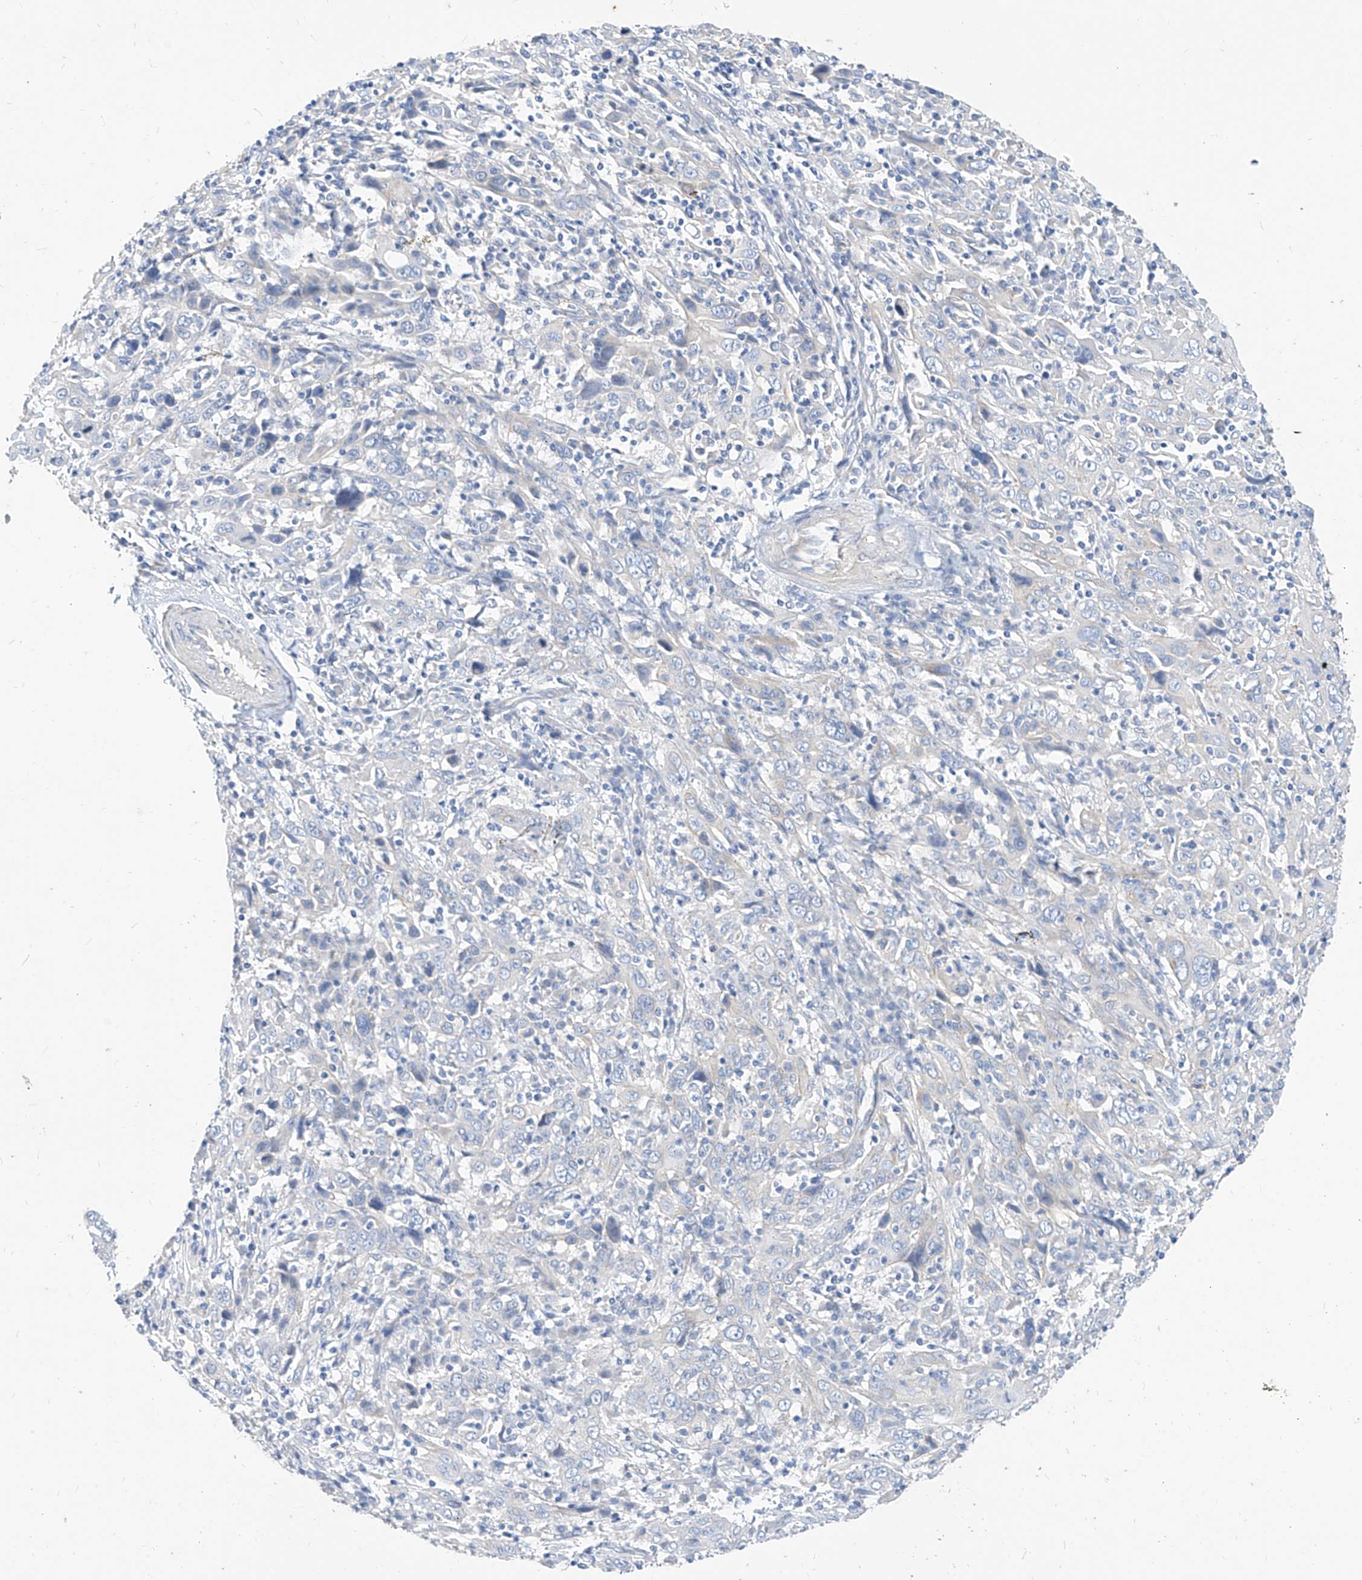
{"staining": {"intensity": "negative", "quantity": "none", "location": "none"}, "tissue": "cervical cancer", "cell_type": "Tumor cells", "image_type": "cancer", "snomed": [{"axis": "morphology", "description": "Squamous cell carcinoma, NOS"}, {"axis": "topography", "description": "Cervix"}], "caption": "There is no significant positivity in tumor cells of cervical cancer (squamous cell carcinoma).", "gene": "SCGB2A1", "patient": {"sex": "female", "age": 46}}